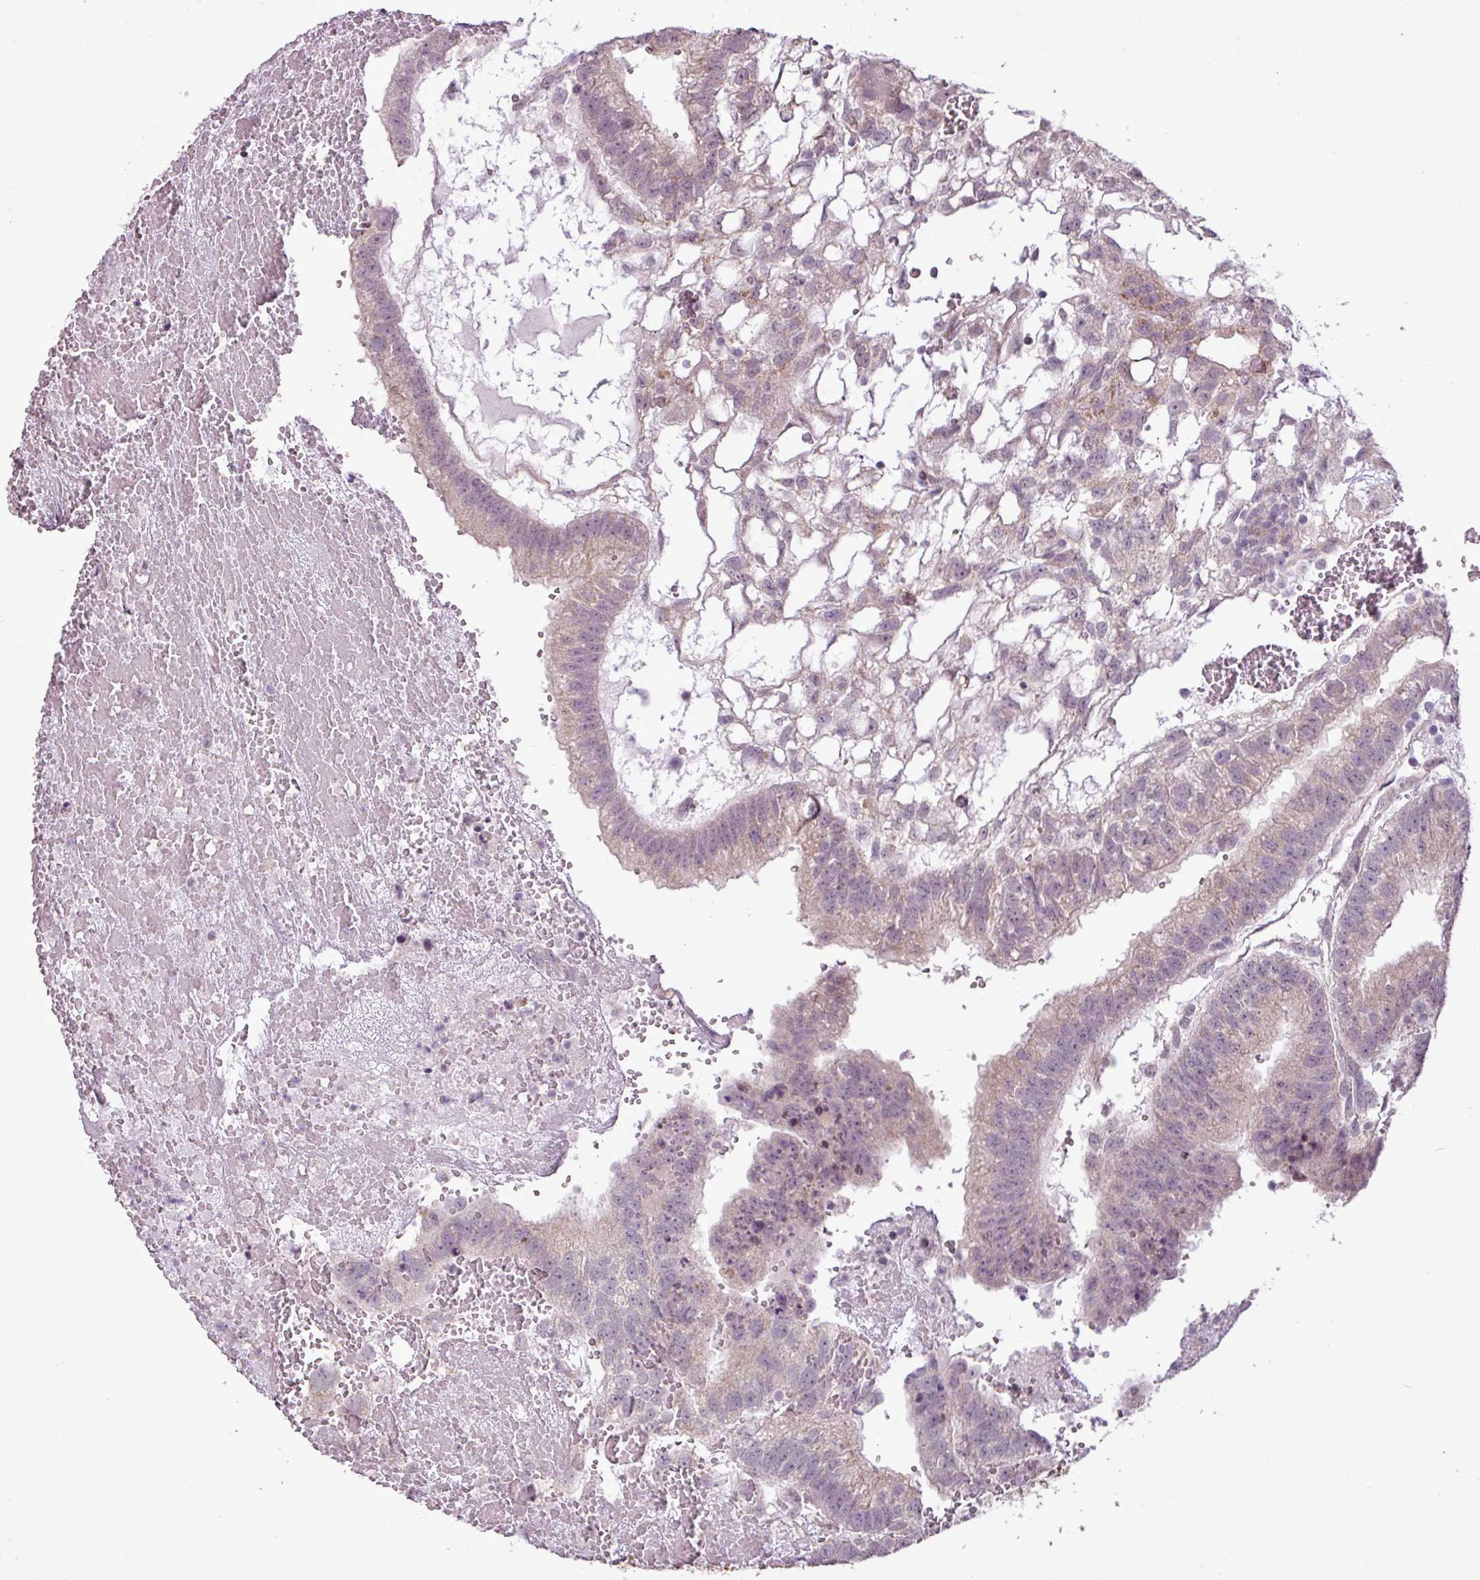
{"staining": {"intensity": "weak", "quantity": "<25%", "location": "cytoplasmic/membranous"}, "tissue": "testis cancer", "cell_type": "Tumor cells", "image_type": "cancer", "snomed": [{"axis": "morphology", "description": "Normal tissue, NOS"}, {"axis": "morphology", "description": "Carcinoma, Embryonal, NOS"}, {"axis": "topography", "description": "Testis"}], "caption": "Tumor cells are negative for brown protein staining in testis cancer.", "gene": "GPT2", "patient": {"sex": "male", "age": 32}}